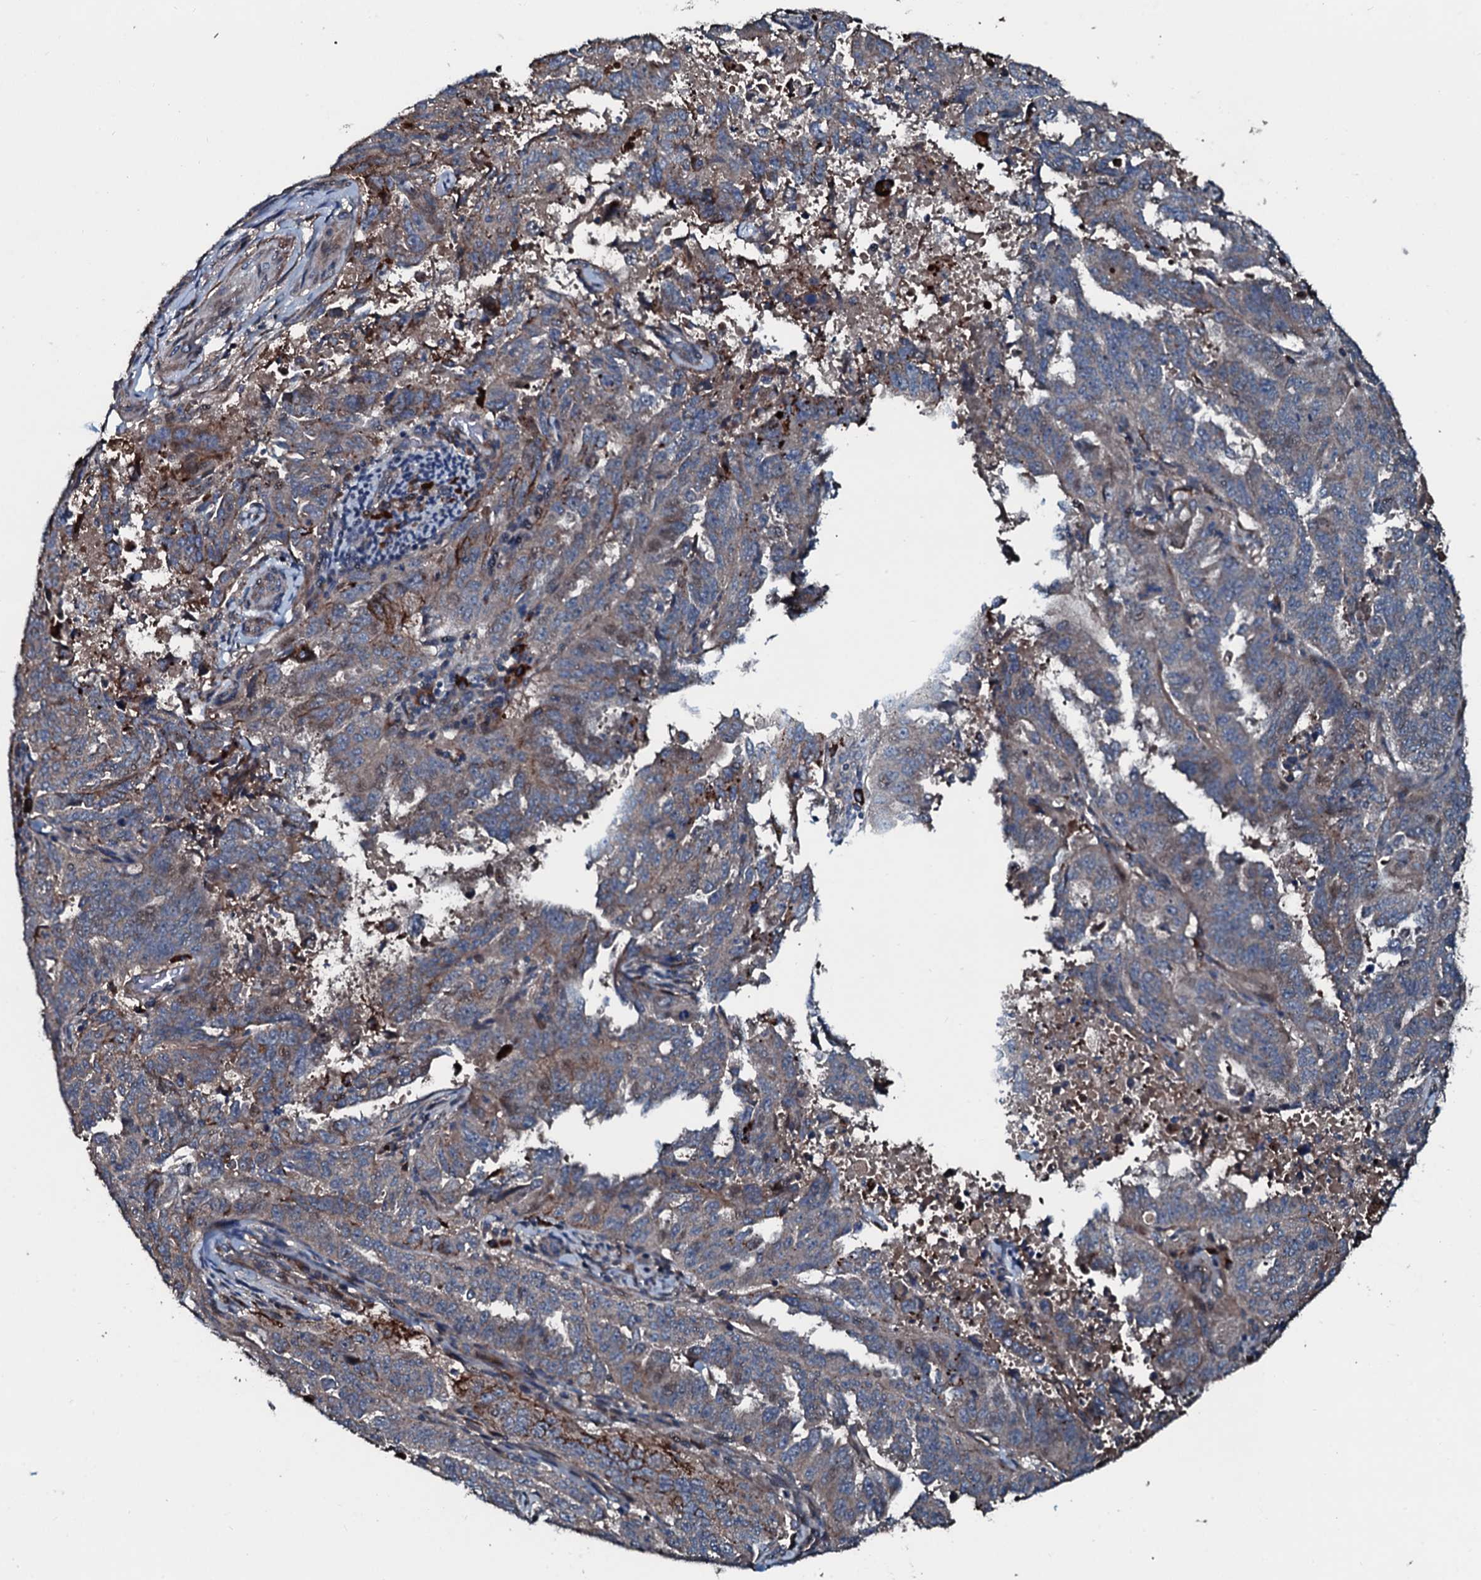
{"staining": {"intensity": "weak", "quantity": "25%-75%", "location": "cytoplasmic/membranous"}, "tissue": "endometrial cancer", "cell_type": "Tumor cells", "image_type": "cancer", "snomed": [{"axis": "morphology", "description": "Adenocarcinoma, NOS"}, {"axis": "topography", "description": "Endometrium"}], "caption": "Endometrial adenocarcinoma was stained to show a protein in brown. There is low levels of weak cytoplasmic/membranous expression in approximately 25%-75% of tumor cells. (DAB (3,3'-diaminobenzidine) IHC, brown staining for protein, blue staining for nuclei).", "gene": "AARS1", "patient": {"sex": "female", "age": 65}}